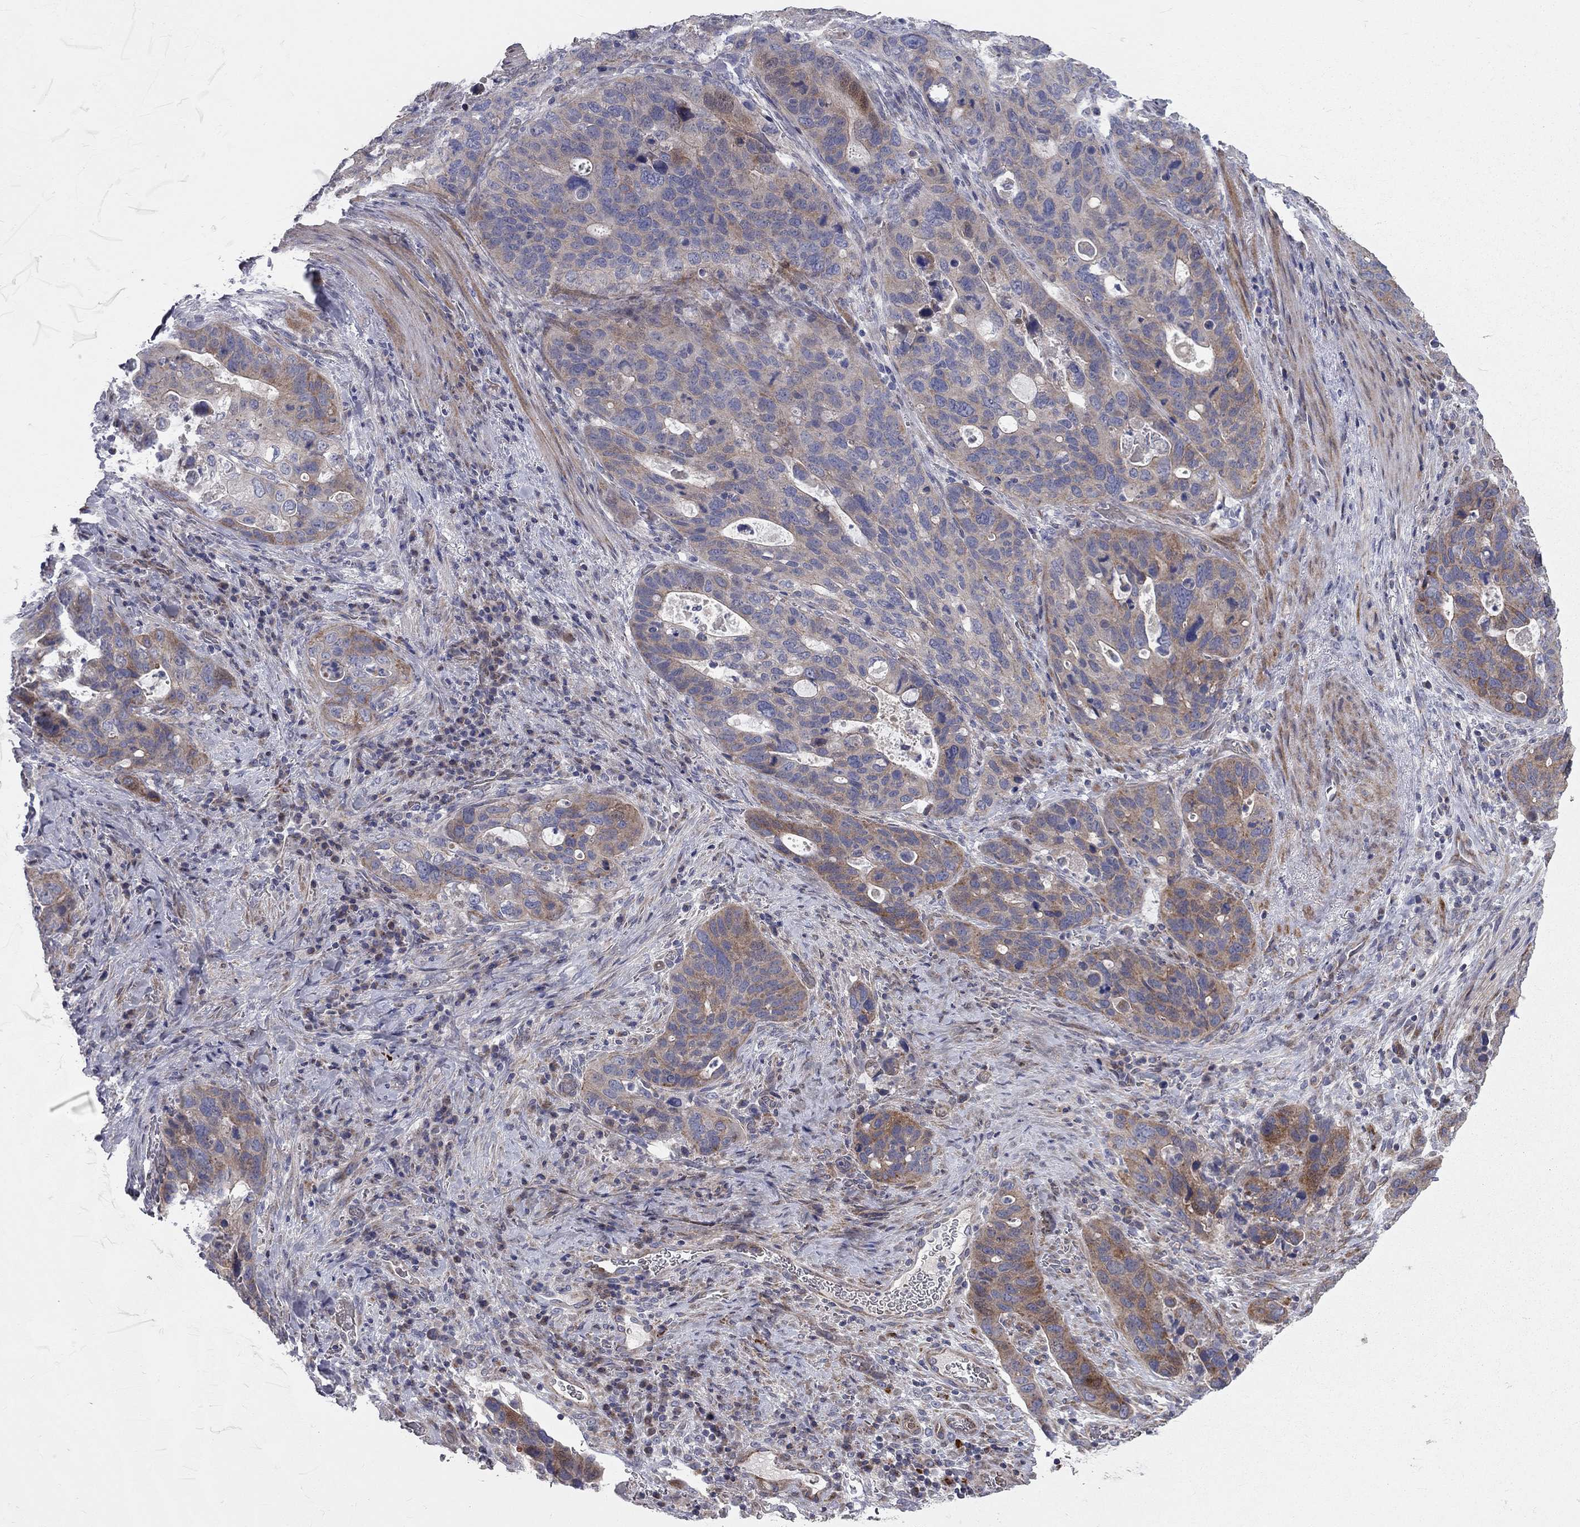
{"staining": {"intensity": "moderate", "quantity": "25%-75%", "location": "cytoplasmic/membranous"}, "tissue": "stomach cancer", "cell_type": "Tumor cells", "image_type": "cancer", "snomed": [{"axis": "morphology", "description": "Adenocarcinoma, NOS"}, {"axis": "topography", "description": "Stomach"}], "caption": "High-power microscopy captured an immunohistochemistry micrograph of stomach cancer, revealing moderate cytoplasmic/membranous positivity in approximately 25%-75% of tumor cells.", "gene": "KANSL1L", "patient": {"sex": "male", "age": 54}}